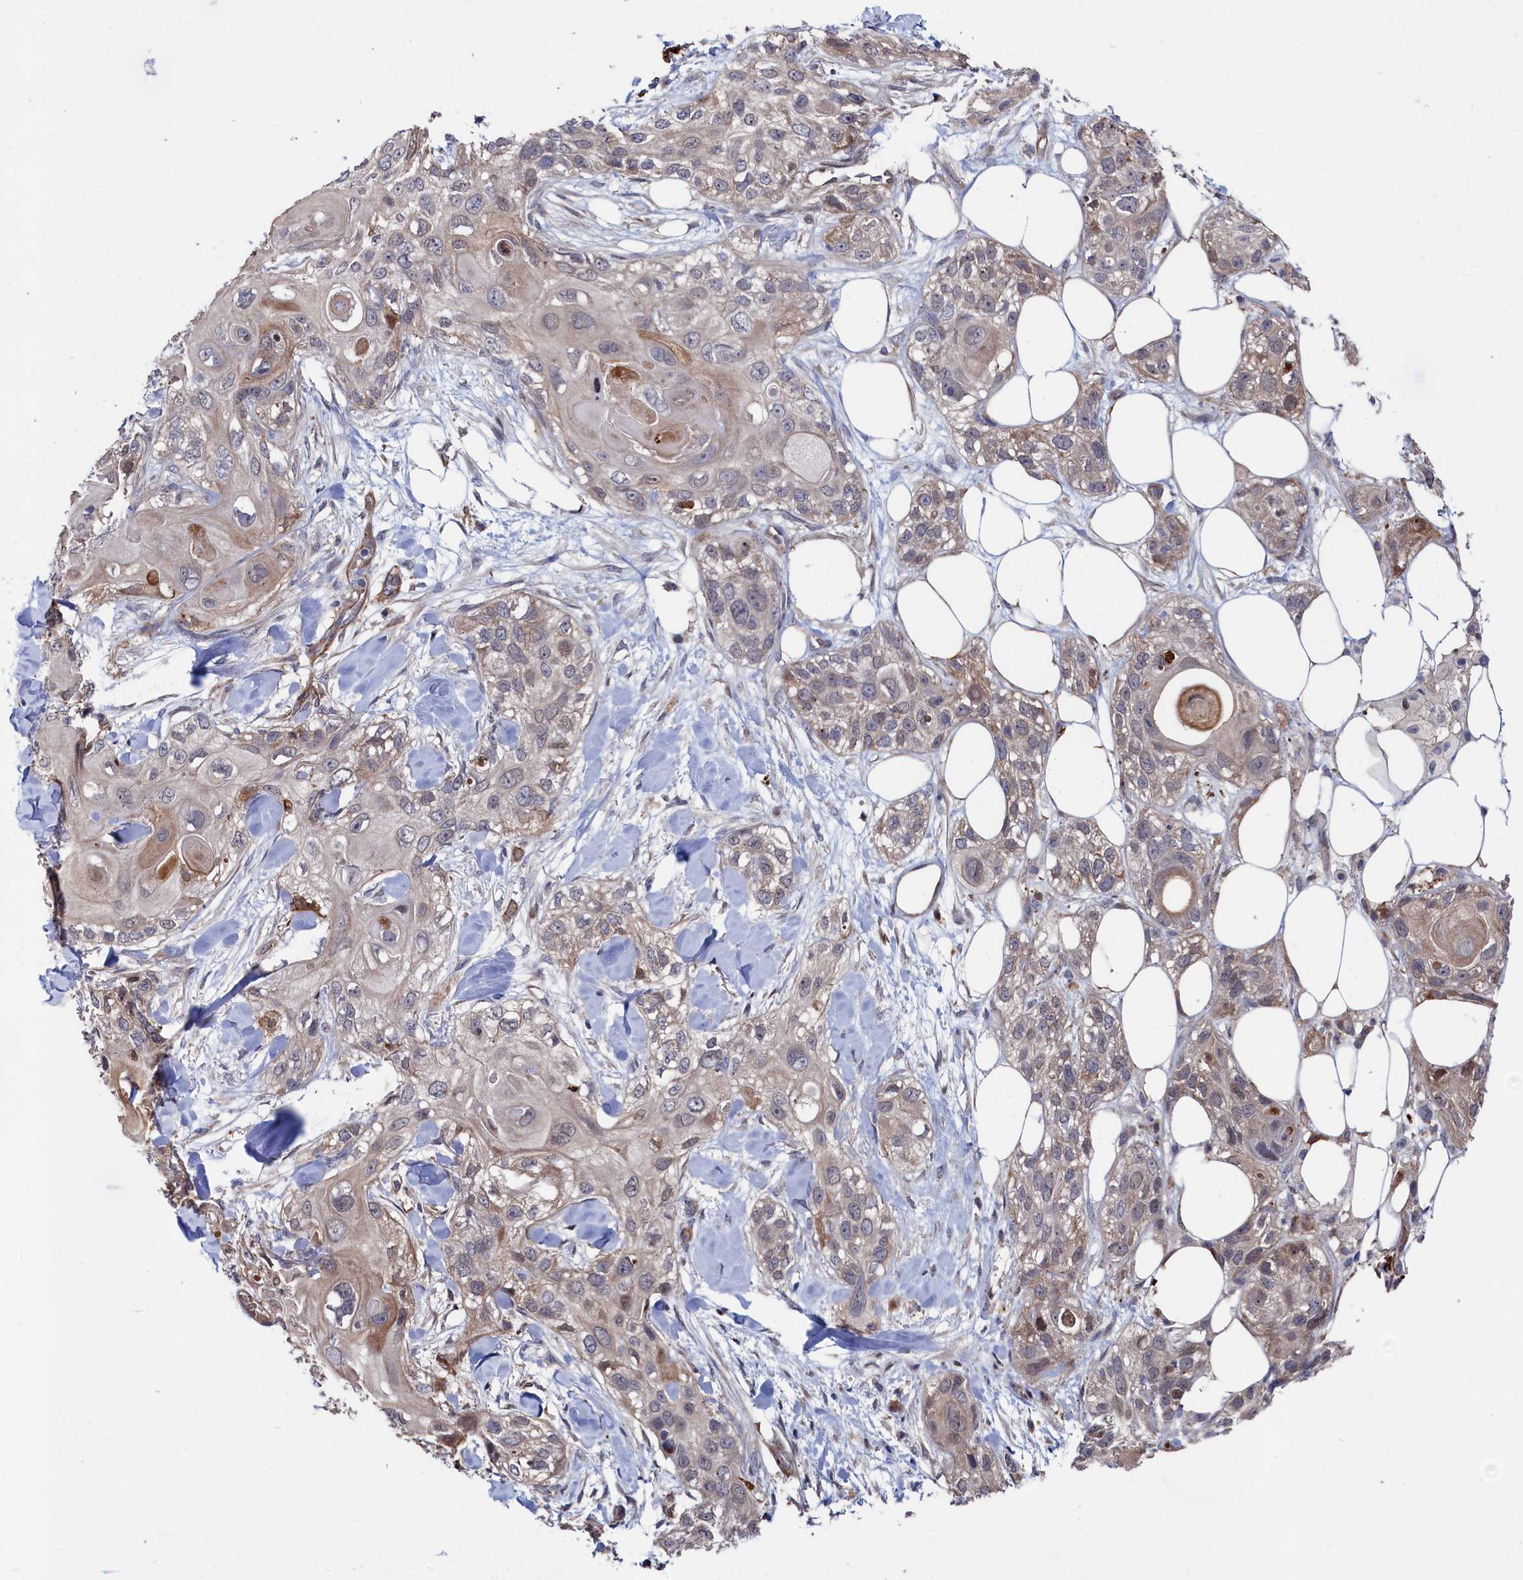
{"staining": {"intensity": "weak", "quantity": "<25%", "location": "cytoplasmic/membranous"}, "tissue": "skin cancer", "cell_type": "Tumor cells", "image_type": "cancer", "snomed": [{"axis": "morphology", "description": "Normal tissue, NOS"}, {"axis": "morphology", "description": "Squamous cell carcinoma, NOS"}, {"axis": "topography", "description": "Skin"}], "caption": "Skin cancer (squamous cell carcinoma) was stained to show a protein in brown. There is no significant expression in tumor cells. (Brightfield microscopy of DAB (3,3'-diaminobenzidine) immunohistochemistry at high magnification).", "gene": "ZNF891", "patient": {"sex": "male", "age": 72}}